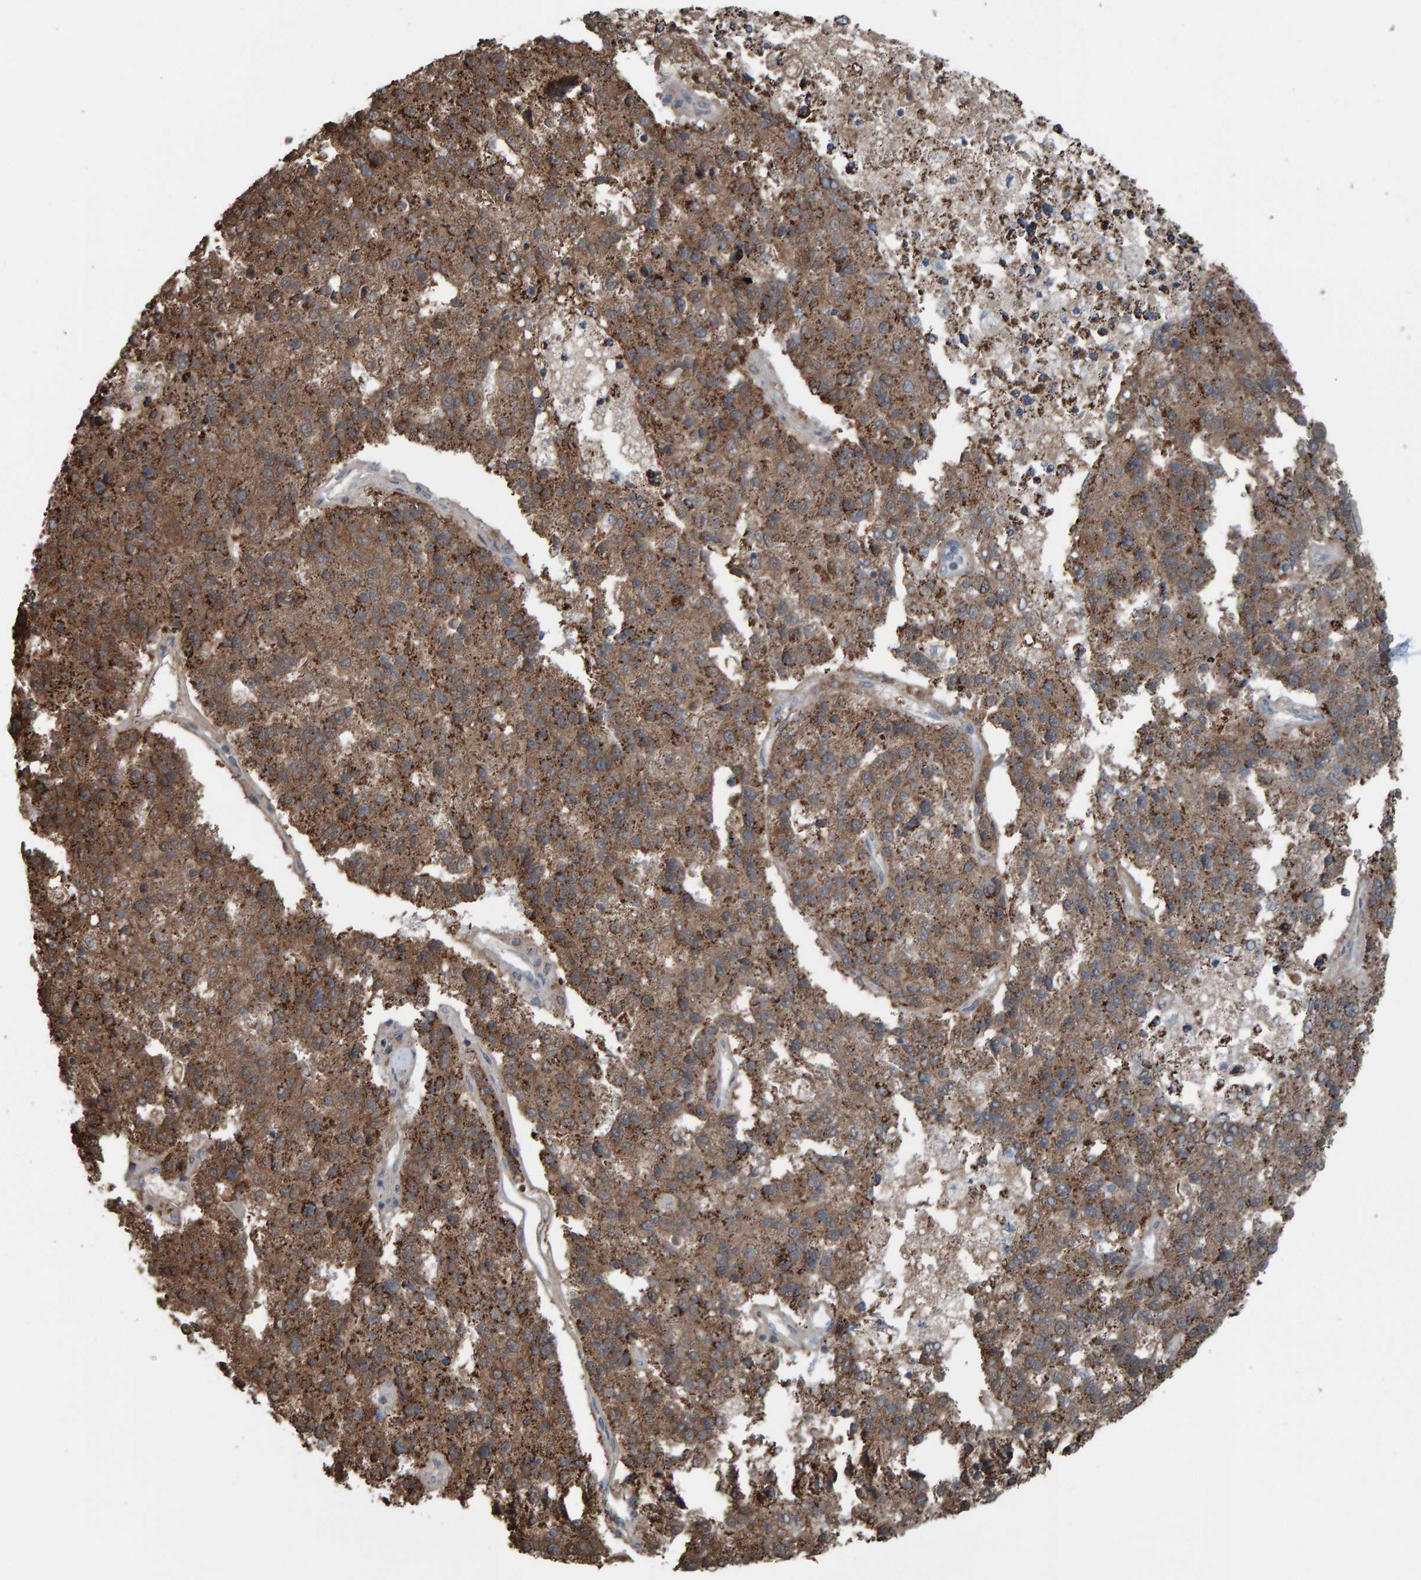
{"staining": {"intensity": "moderate", "quantity": ">75%", "location": "cytoplasmic/membranous"}, "tissue": "pancreatic cancer", "cell_type": "Tumor cells", "image_type": "cancer", "snomed": [{"axis": "morphology", "description": "Adenocarcinoma, NOS"}, {"axis": "topography", "description": "Pancreas"}], "caption": "Brown immunohistochemical staining in human adenocarcinoma (pancreatic) exhibits moderate cytoplasmic/membranous expression in approximately >75% of tumor cells.", "gene": "ZNF48", "patient": {"sex": "female", "age": 61}}